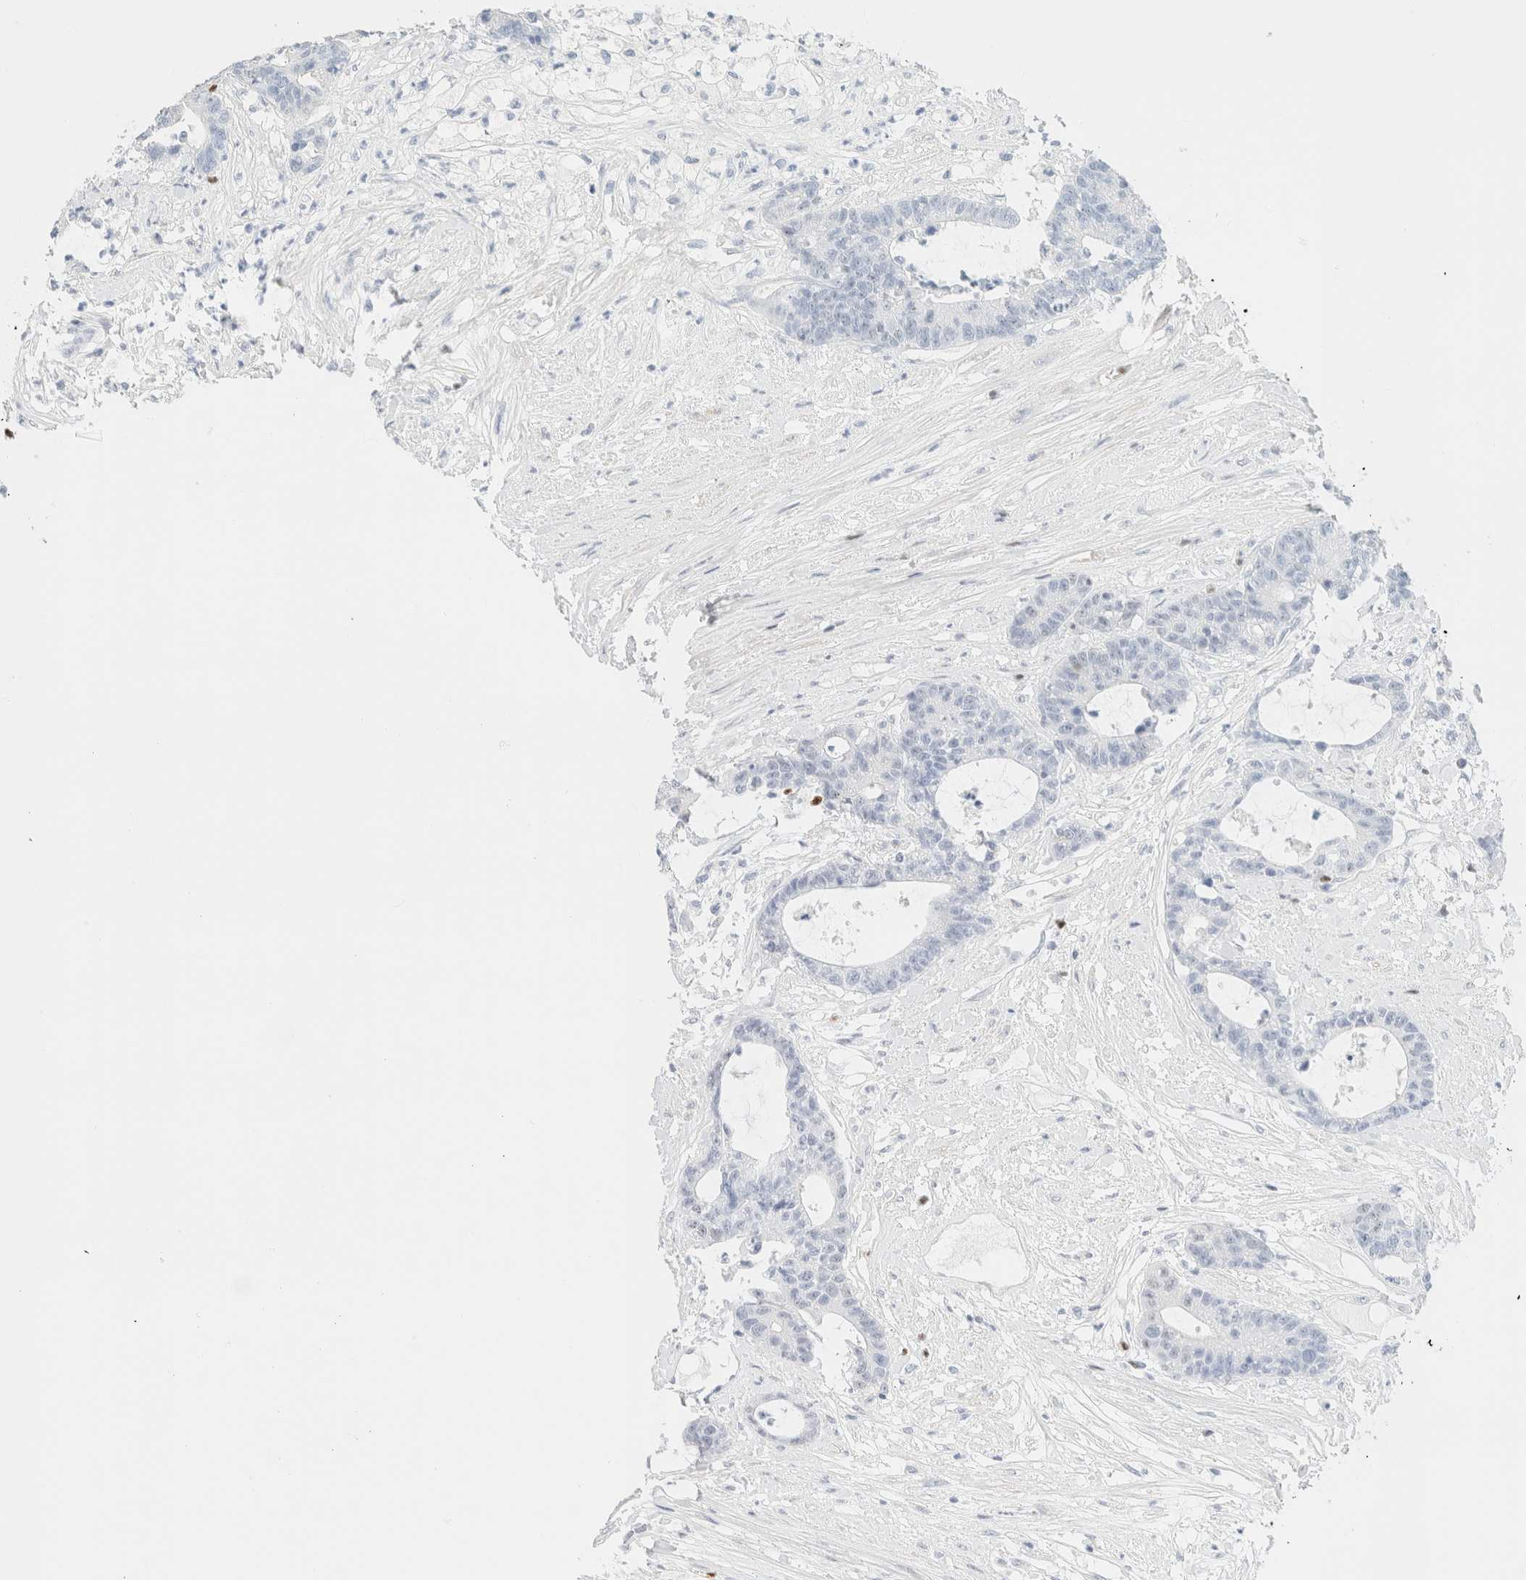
{"staining": {"intensity": "negative", "quantity": "none", "location": "none"}, "tissue": "colorectal cancer", "cell_type": "Tumor cells", "image_type": "cancer", "snomed": [{"axis": "morphology", "description": "Adenocarcinoma, NOS"}, {"axis": "topography", "description": "Colon"}], "caption": "This image is of colorectal adenocarcinoma stained with immunohistochemistry to label a protein in brown with the nuclei are counter-stained blue. There is no staining in tumor cells.", "gene": "IKZF3", "patient": {"sex": "female", "age": 84}}